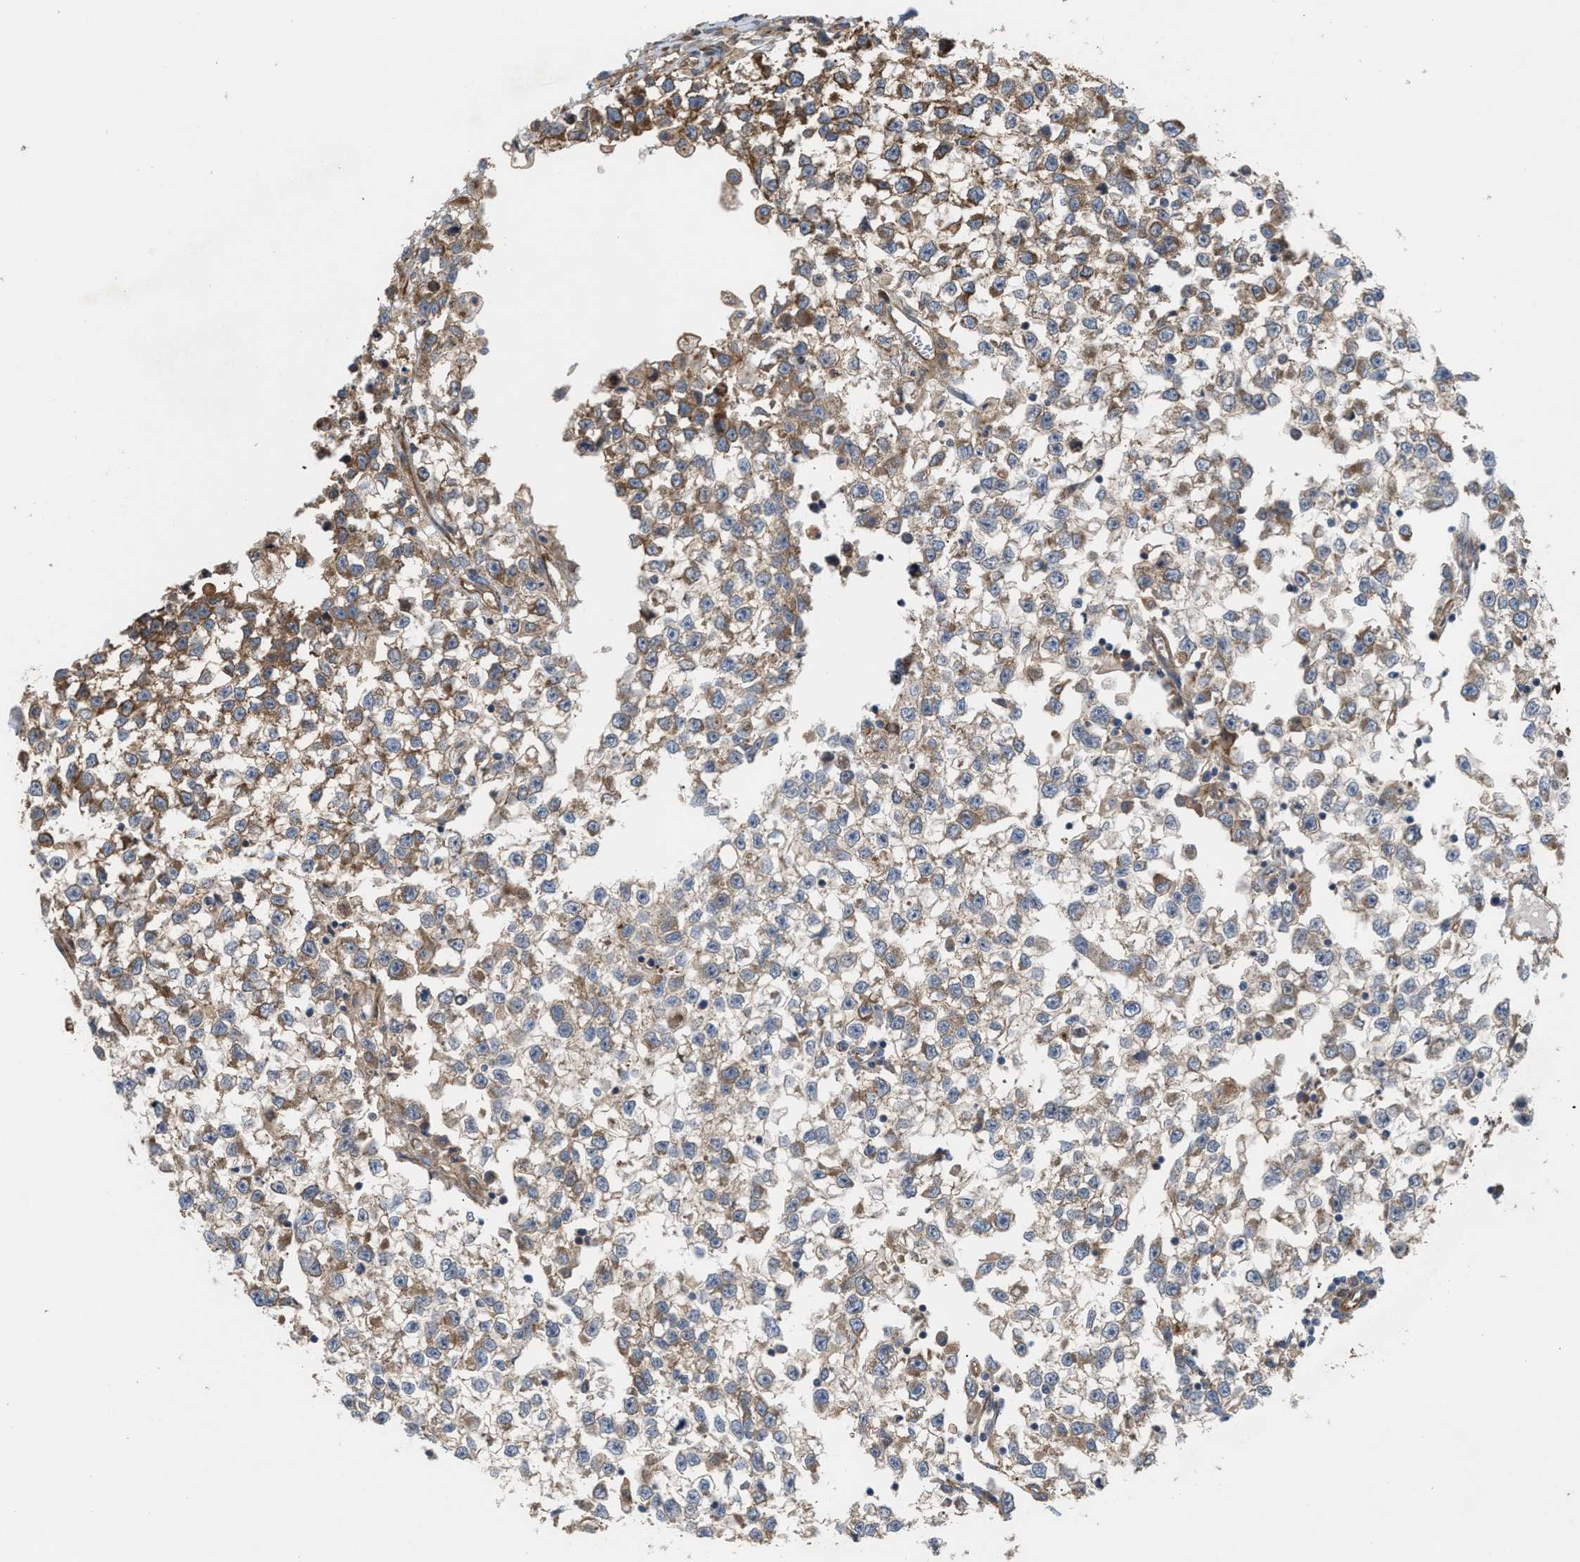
{"staining": {"intensity": "weak", "quantity": "25%-75%", "location": "cytoplasmic/membranous"}, "tissue": "testis cancer", "cell_type": "Tumor cells", "image_type": "cancer", "snomed": [{"axis": "morphology", "description": "Seminoma, NOS"}, {"axis": "morphology", "description": "Carcinoma, Embryonal, NOS"}, {"axis": "topography", "description": "Testis"}], "caption": "Testis embryonal carcinoma stained with a brown dye displays weak cytoplasmic/membranous positive staining in about 25%-75% of tumor cells.", "gene": "EPS15L1", "patient": {"sex": "male", "age": 51}}